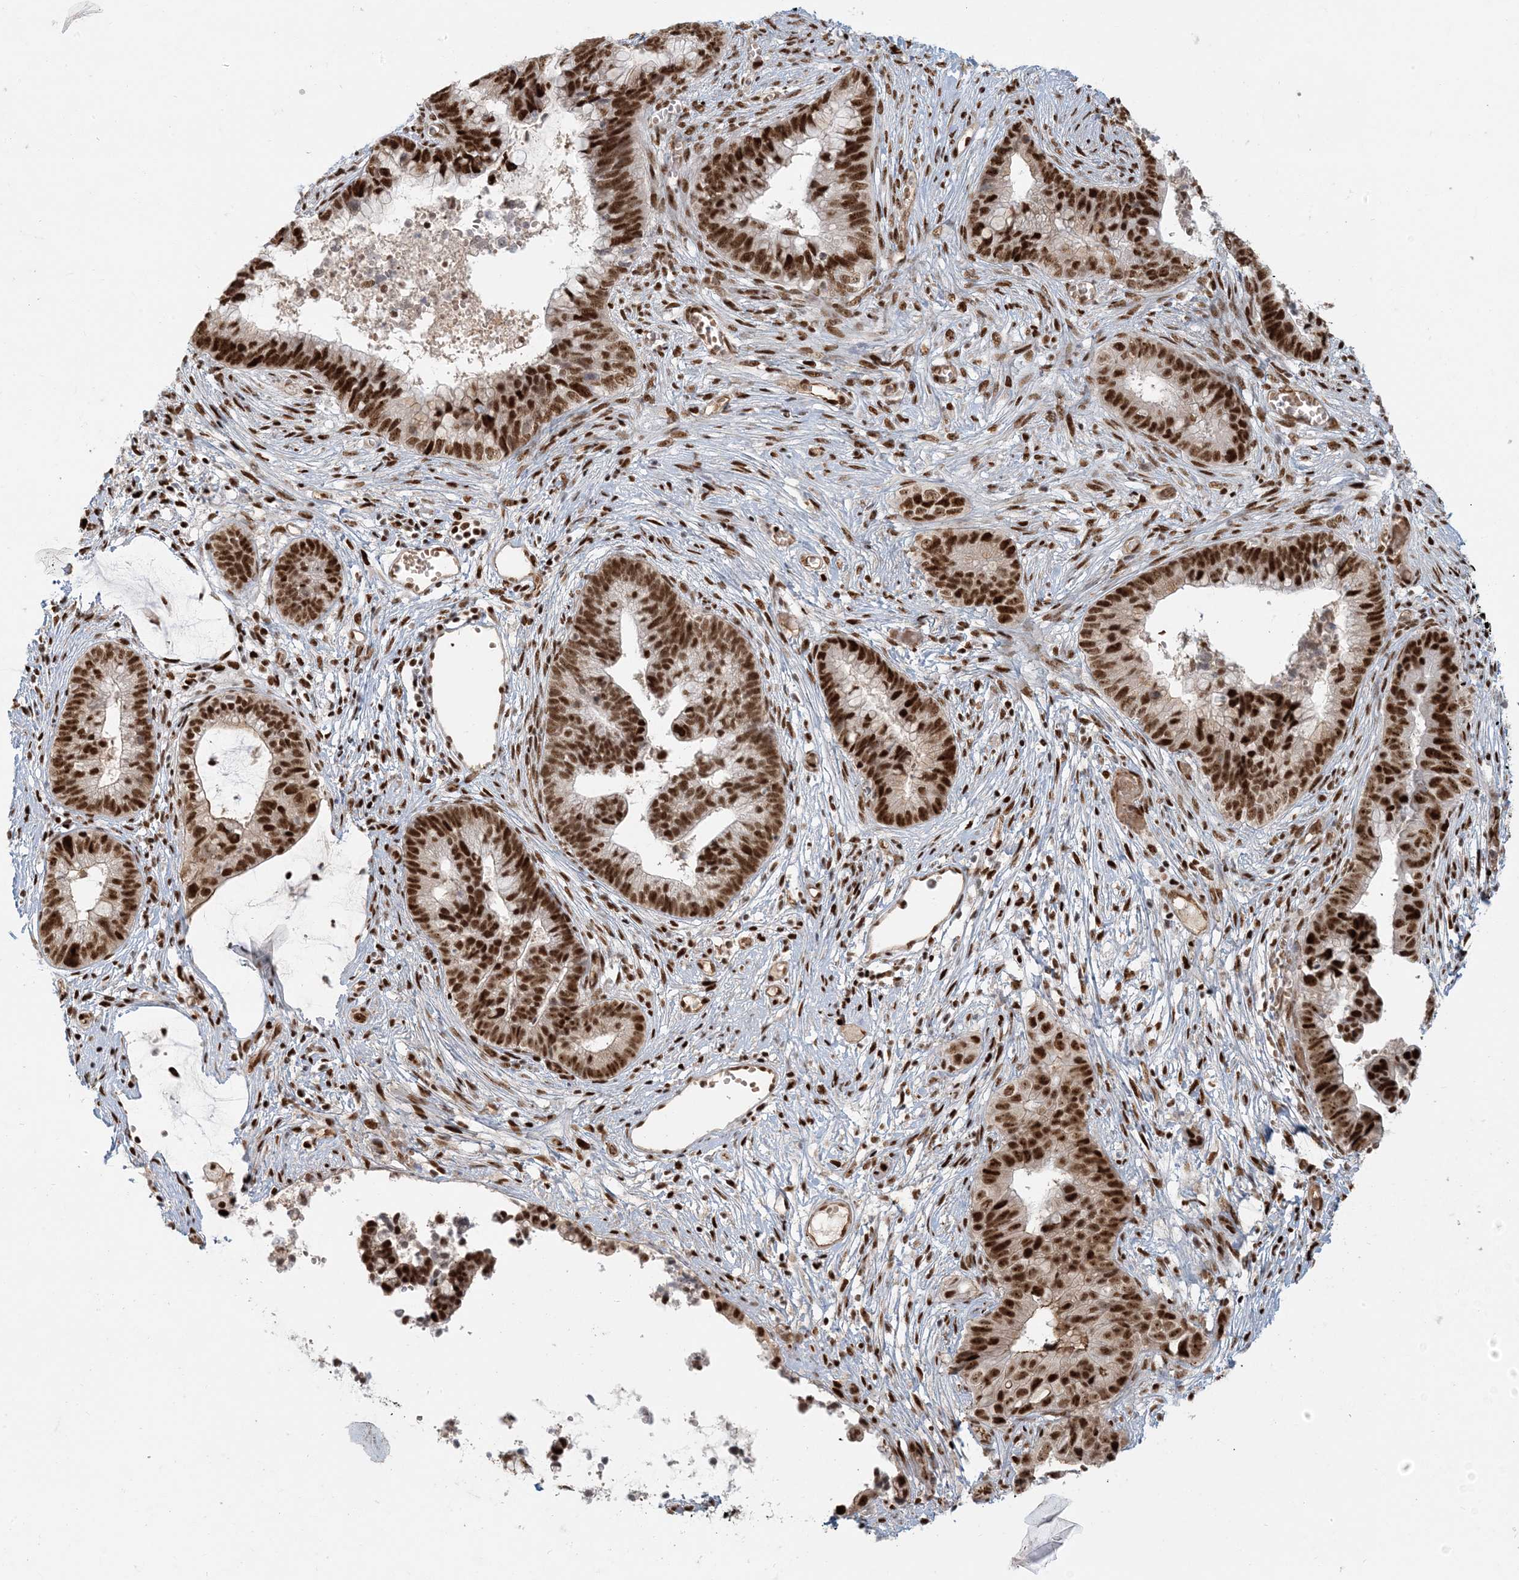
{"staining": {"intensity": "strong", "quantity": ">75%", "location": "nuclear"}, "tissue": "cervical cancer", "cell_type": "Tumor cells", "image_type": "cancer", "snomed": [{"axis": "morphology", "description": "Adenocarcinoma, NOS"}, {"axis": "topography", "description": "Cervix"}], "caption": "Strong nuclear staining for a protein is seen in approximately >75% of tumor cells of adenocarcinoma (cervical) using immunohistochemistry (IHC).", "gene": "CKS2", "patient": {"sex": "female", "age": 44}}